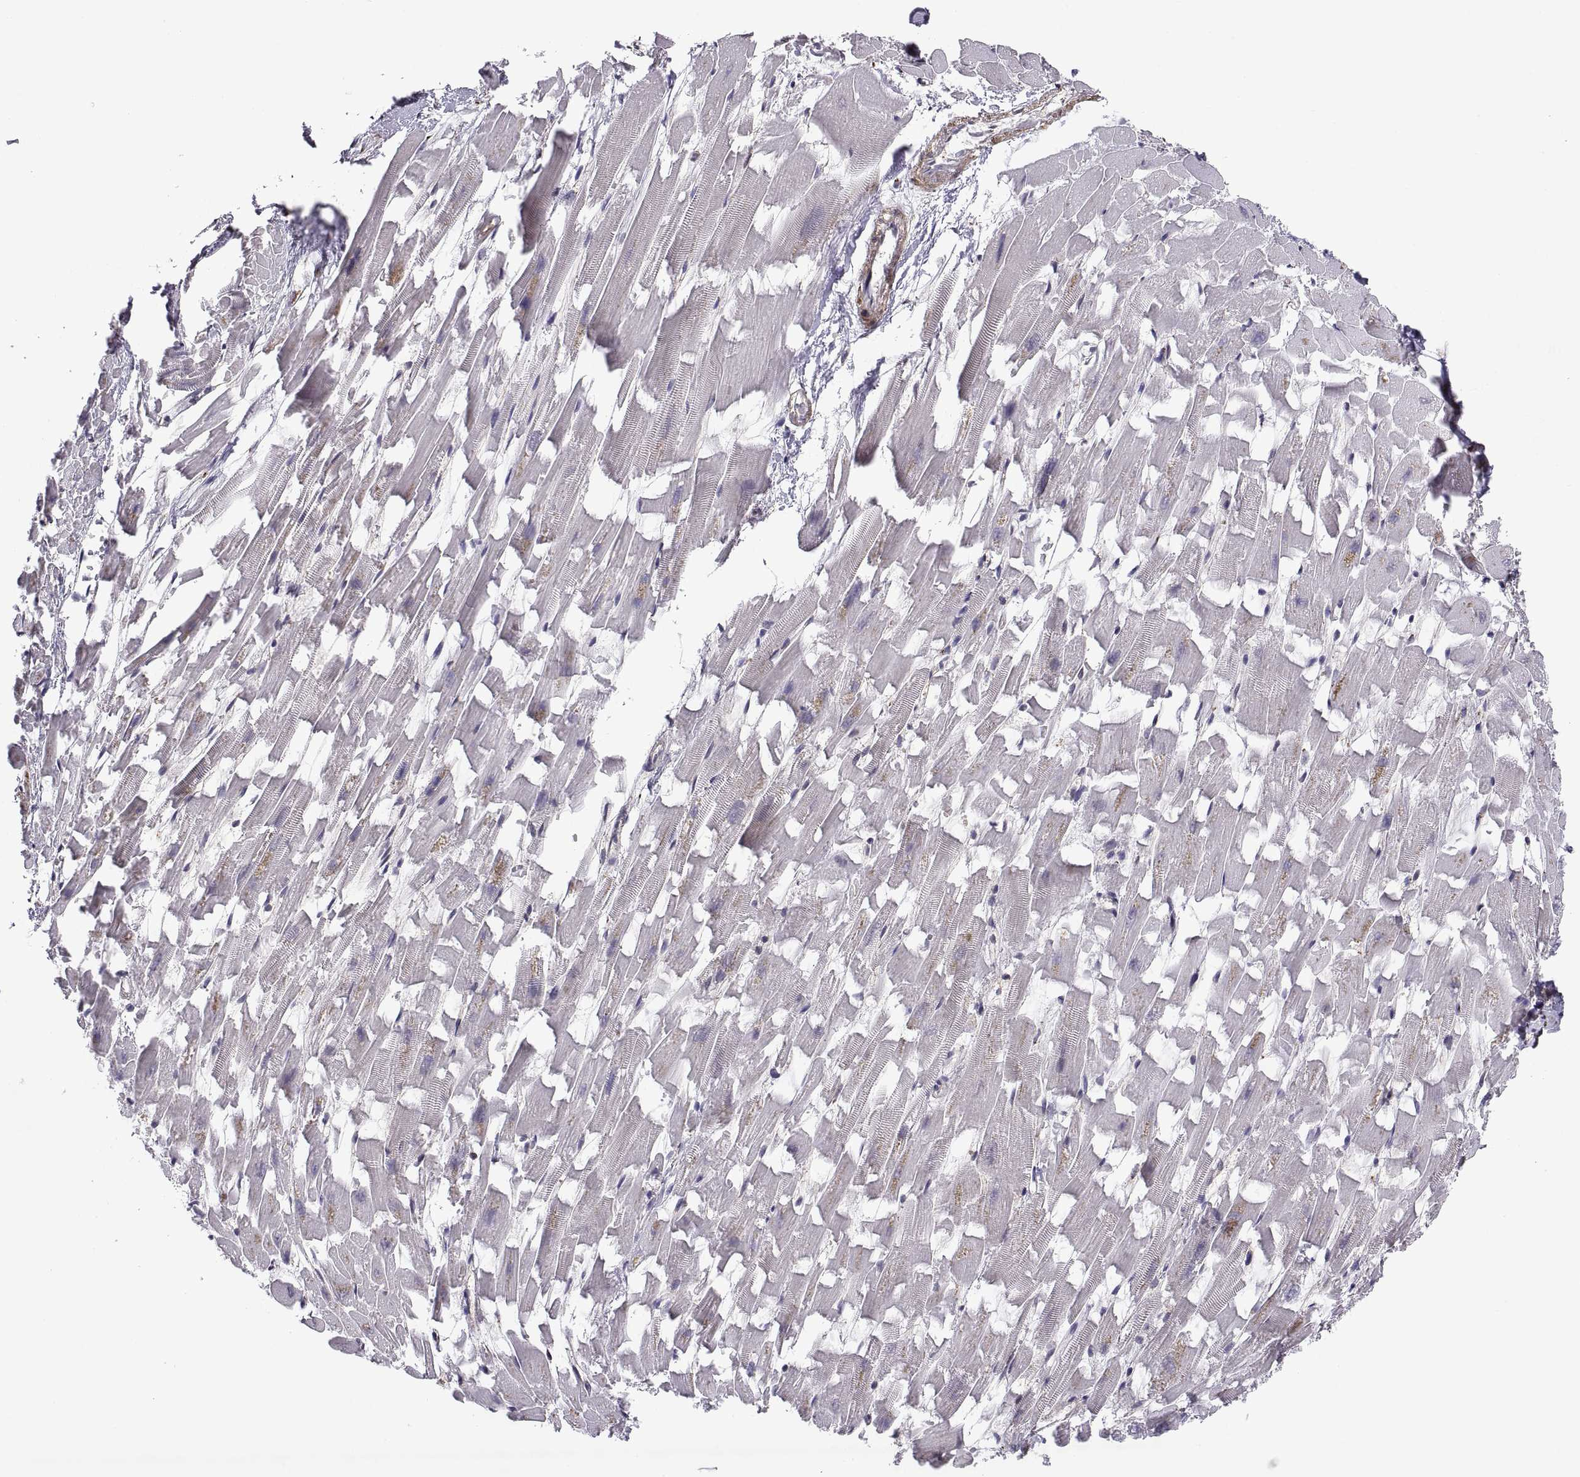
{"staining": {"intensity": "negative", "quantity": "none", "location": "none"}, "tissue": "heart muscle", "cell_type": "Cardiomyocytes", "image_type": "normal", "snomed": [{"axis": "morphology", "description": "Normal tissue, NOS"}, {"axis": "topography", "description": "Heart"}], "caption": "Photomicrograph shows no significant protein positivity in cardiomyocytes of benign heart muscle. (DAB IHC, high magnification).", "gene": "ARRB1", "patient": {"sex": "female", "age": 64}}